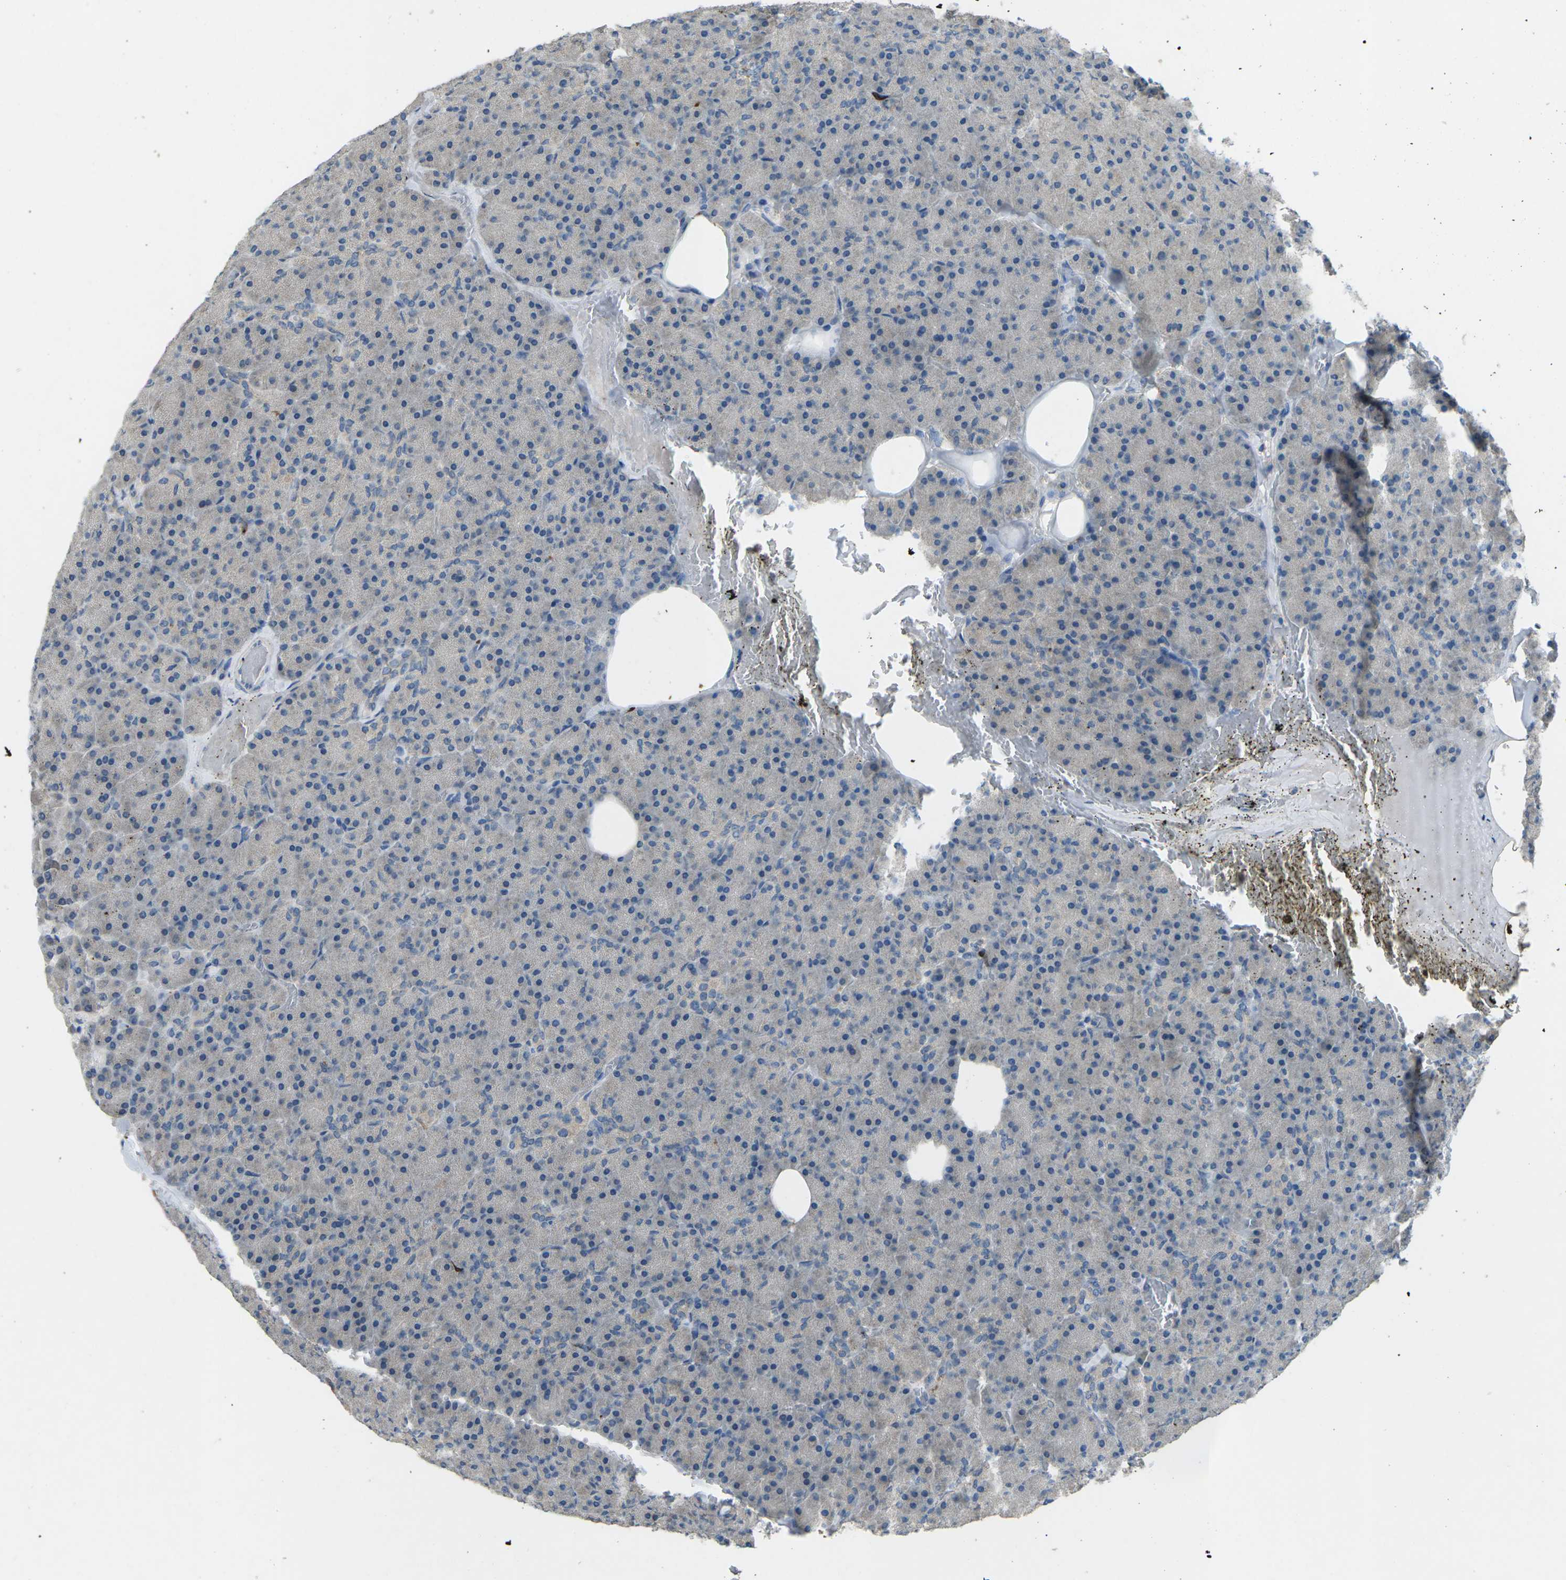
{"staining": {"intensity": "negative", "quantity": "none", "location": "none"}, "tissue": "pancreas", "cell_type": "Exocrine glandular cells", "image_type": "normal", "snomed": [{"axis": "morphology", "description": "Normal tissue, NOS"}, {"axis": "topography", "description": "Pancreas"}], "caption": "Immunohistochemistry micrograph of benign human pancreas stained for a protein (brown), which exhibits no expression in exocrine glandular cells. (Stains: DAB (3,3'-diaminobenzidine) IHC with hematoxylin counter stain, Microscopy: brightfield microscopy at high magnification).", "gene": "CD19", "patient": {"sex": "female", "age": 35}}